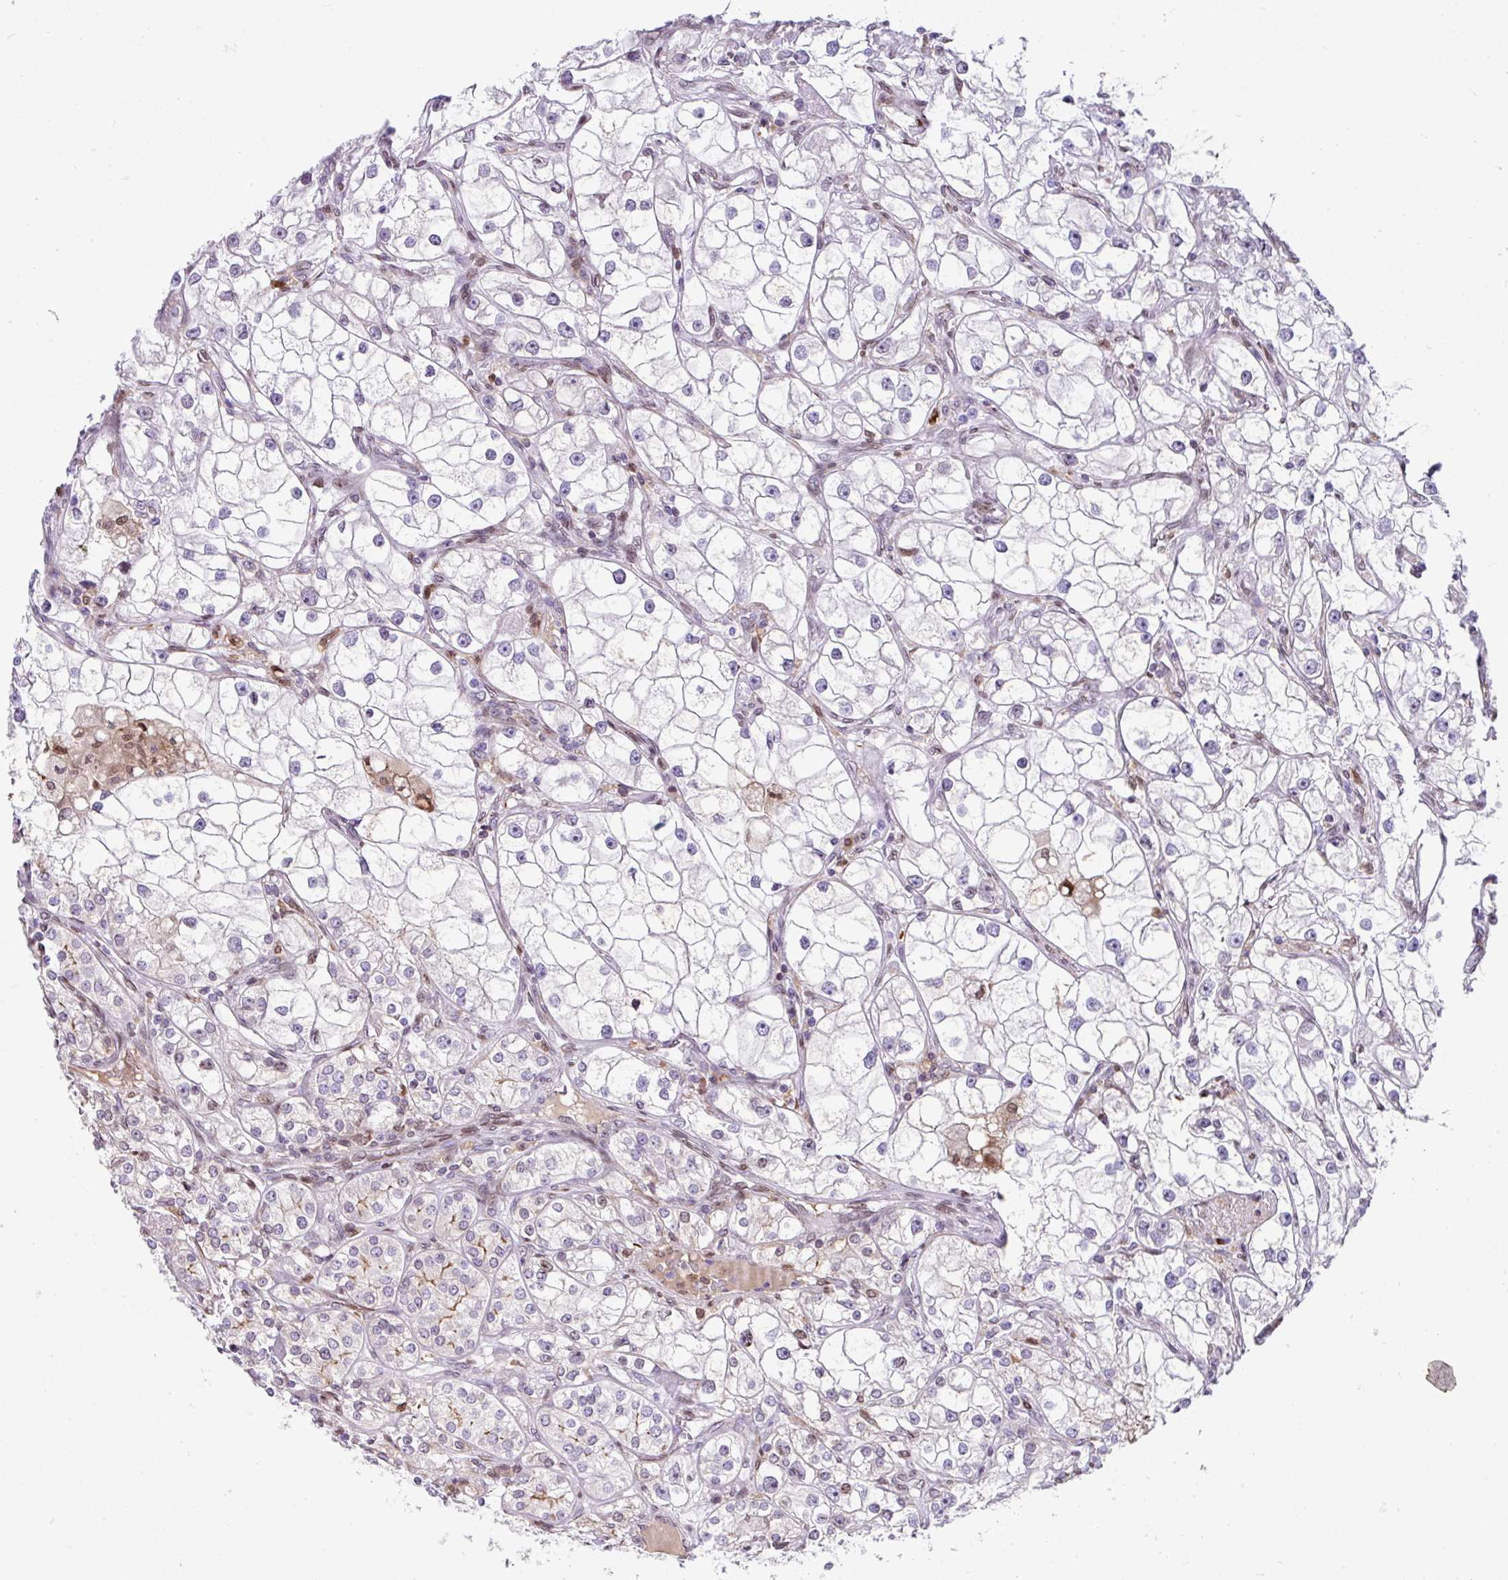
{"staining": {"intensity": "negative", "quantity": "none", "location": "none"}, "tissue": "renal cancer", "cell_type": "Tumor cells", "image_type": "cancer", "snomed": [{"axis": "morphology", "description": "Adenocarcinoma, NOS"}, {"axis": "topography", "description": "Kidney"}], "caption": "Immunohistochemistry of human adenocarcinoma (renal) exhibits no staining in tumor cells.", "gene": "PLK1", "patient": {"sex": "male", "age": 77}}